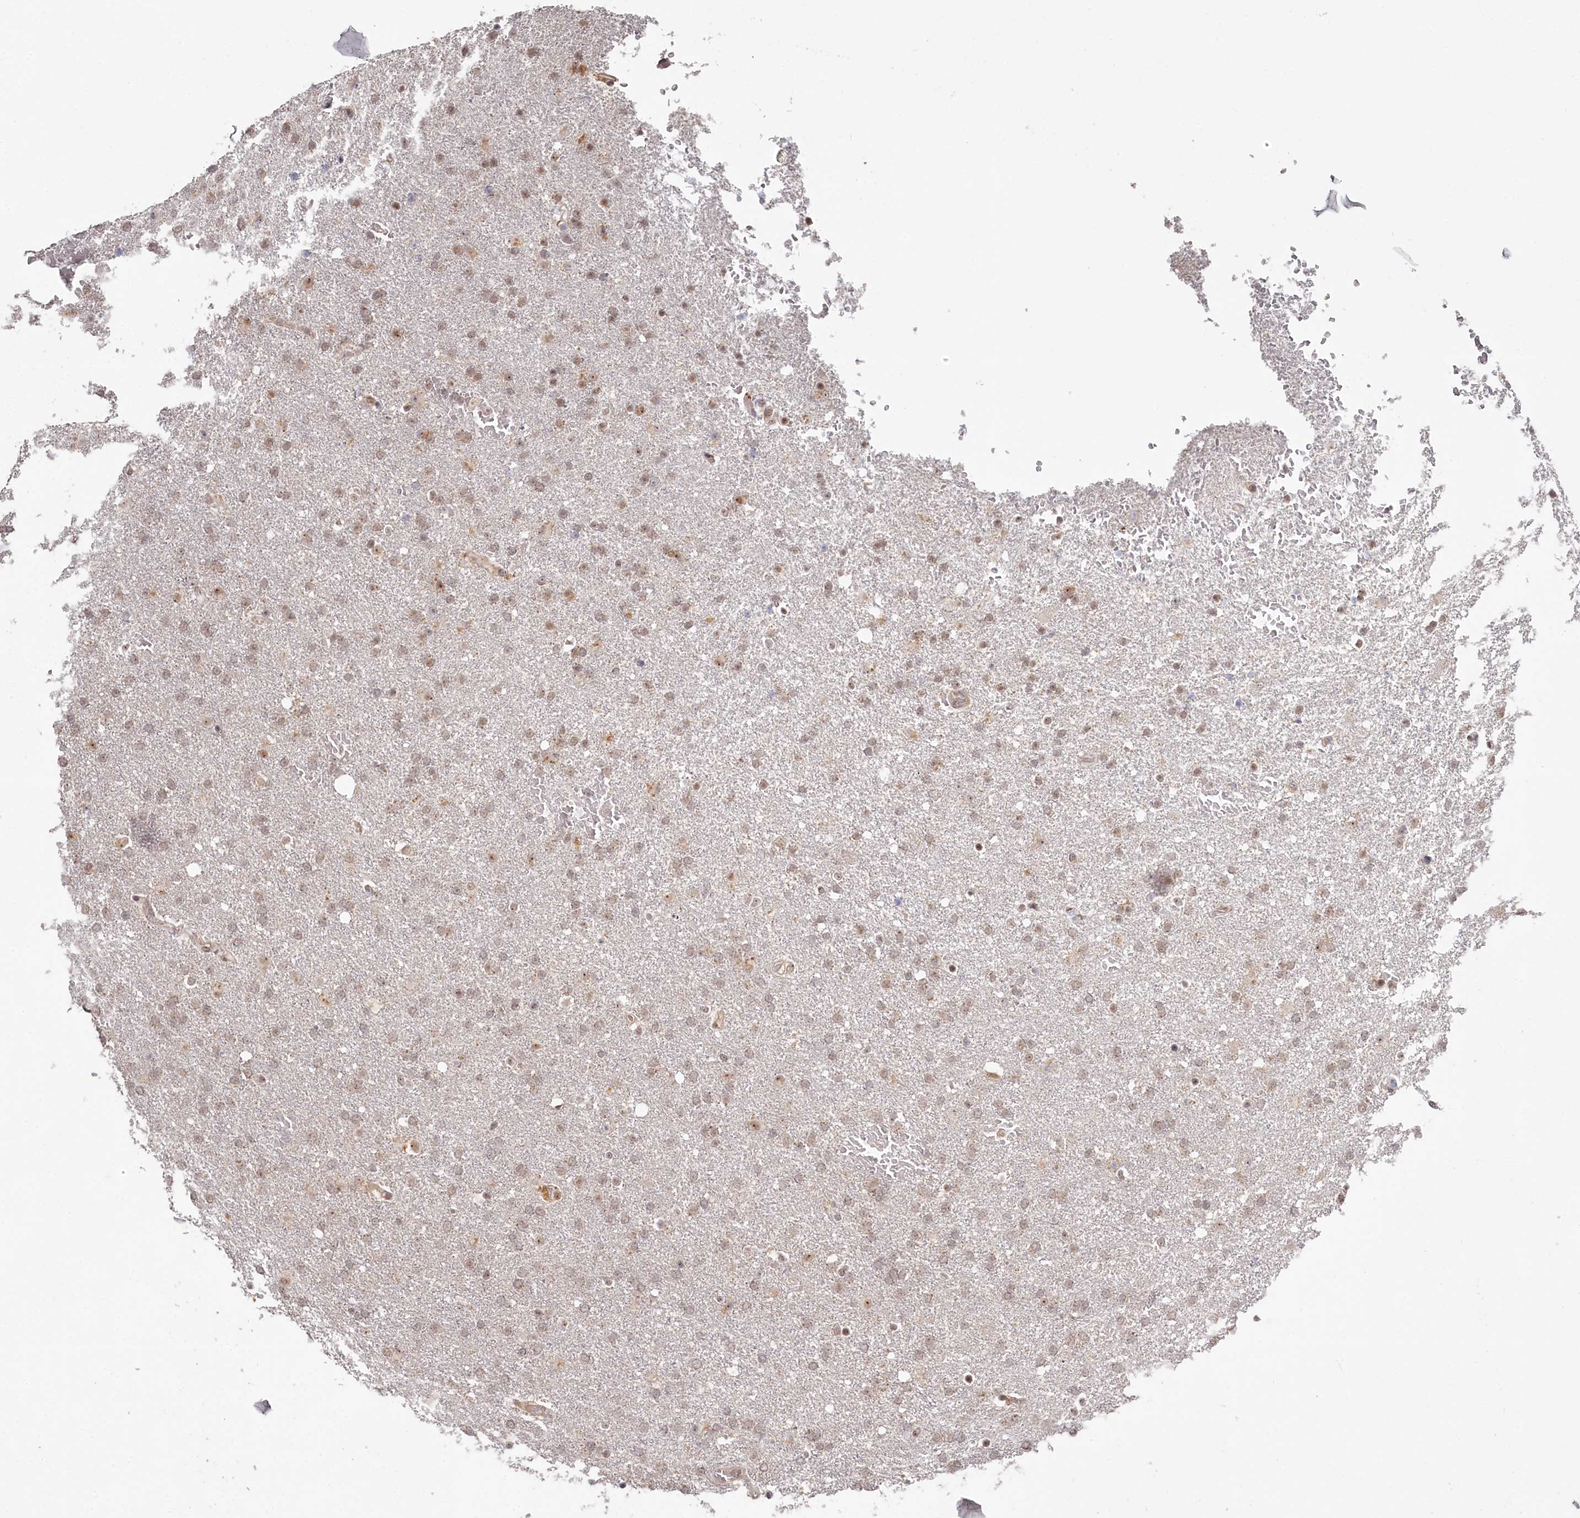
{"staining": {"intensity": "weak", "quantity": "<25%", "location": "nuclear"}, "tissue": "glioma", "cell_type": "Tumor cells", "image_type": "cancer", "snomed": [{"axis": "morphology", "description": "Glioma, malignant, High grade"}, {"axis": "topography", "description": "Brain"}], "caption": "The immunohistochemistry micrograph has no significant positivity in tumor cells of malignant glioma (high-grade) tissue.", "gene": "EXOSC1", "patient": {"sex": "male", "age": 72}}